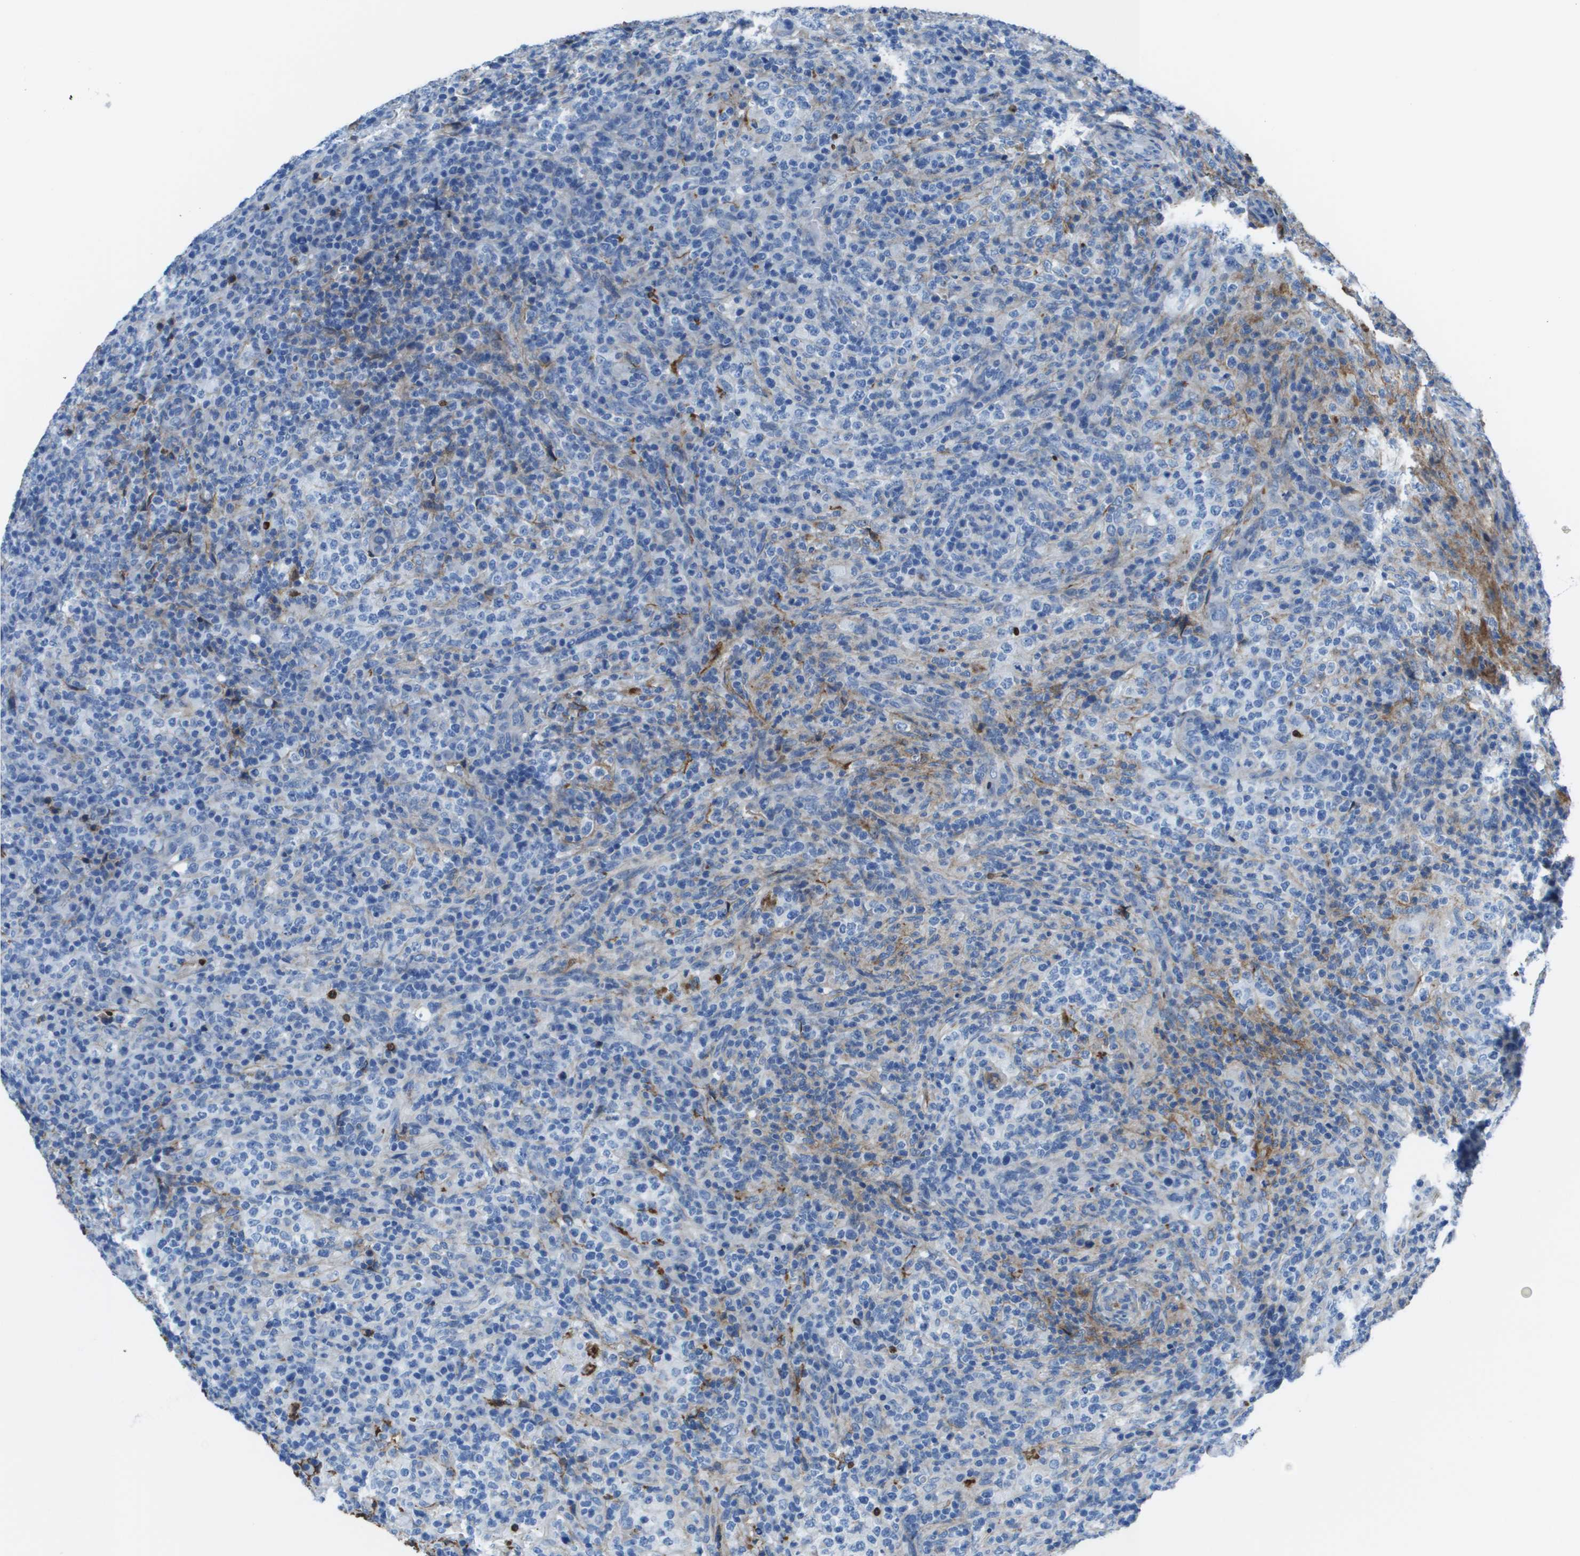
{"staining": {"intensity": "negative", "quantity": "none", "location": "none"}, "tissue": "lymphoma", "cell_type": "Tumor cells", "image_type": "cancer", "snomed": [{"axis": "morphology", "description": "Malignant lymphoma, non-Hodgkin's type, High grade"}, {"axis": "topography", "description": "Lymph node"}], "caption": "An IHC photomicrograph of malignant lymphoma, non-Hodgkin's type (high-grade) is shown. There is no staining in tumor cells of malignant lymphoma, non-Hodgkin's type (high-grade). Brightfield microscopy of IHC stained with DAB (brown) and hematoxylin (blue), captured at high magnification.", "gene": "VTN", "patient": {"sex": "female", "age": 76}}